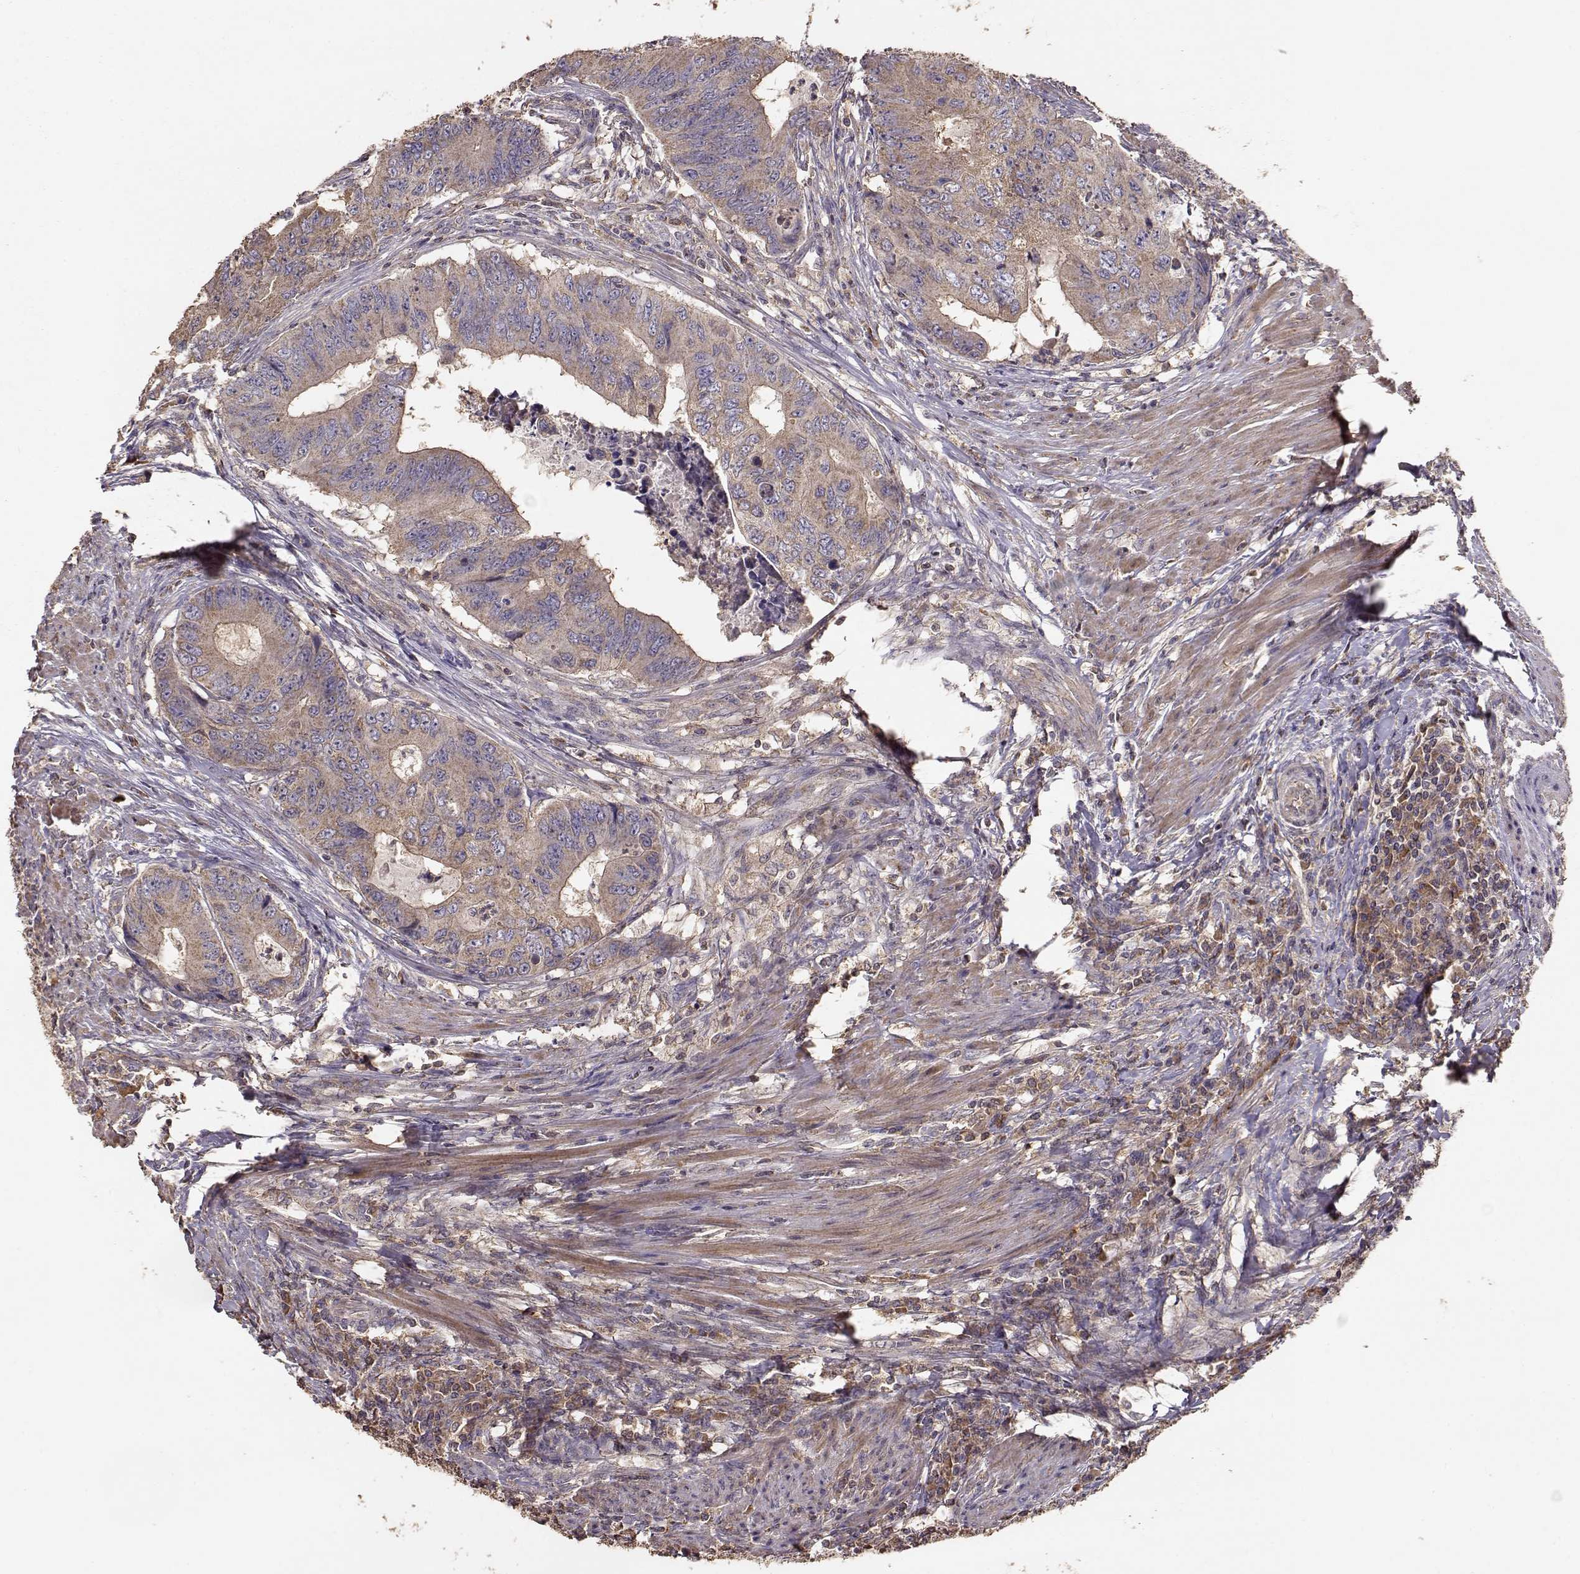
{"staining": {"intensity": "weak", "quantity": ">75%", "location": "cytoplasmic/membranous"}, "tissue": "colorectal cancer", "cell_type": "Tumor cells", "image_type": "cancer", "snomed": [{"axis": "morphology", "description": "Adenocarcinoma, NOS"}, {"axis": "topography", "description": "Colon"}], "caption": "Brown immunohistochemical staining in adenocarcinoma (colorectal) demonstrates weak cytoplasmic/membranous positivity in approximately >75% of tumor cells. (IHC, brightfield microscopy, high magnification).", "gene": "TARS3", "patient": {"sex": "male", "age": 53}}